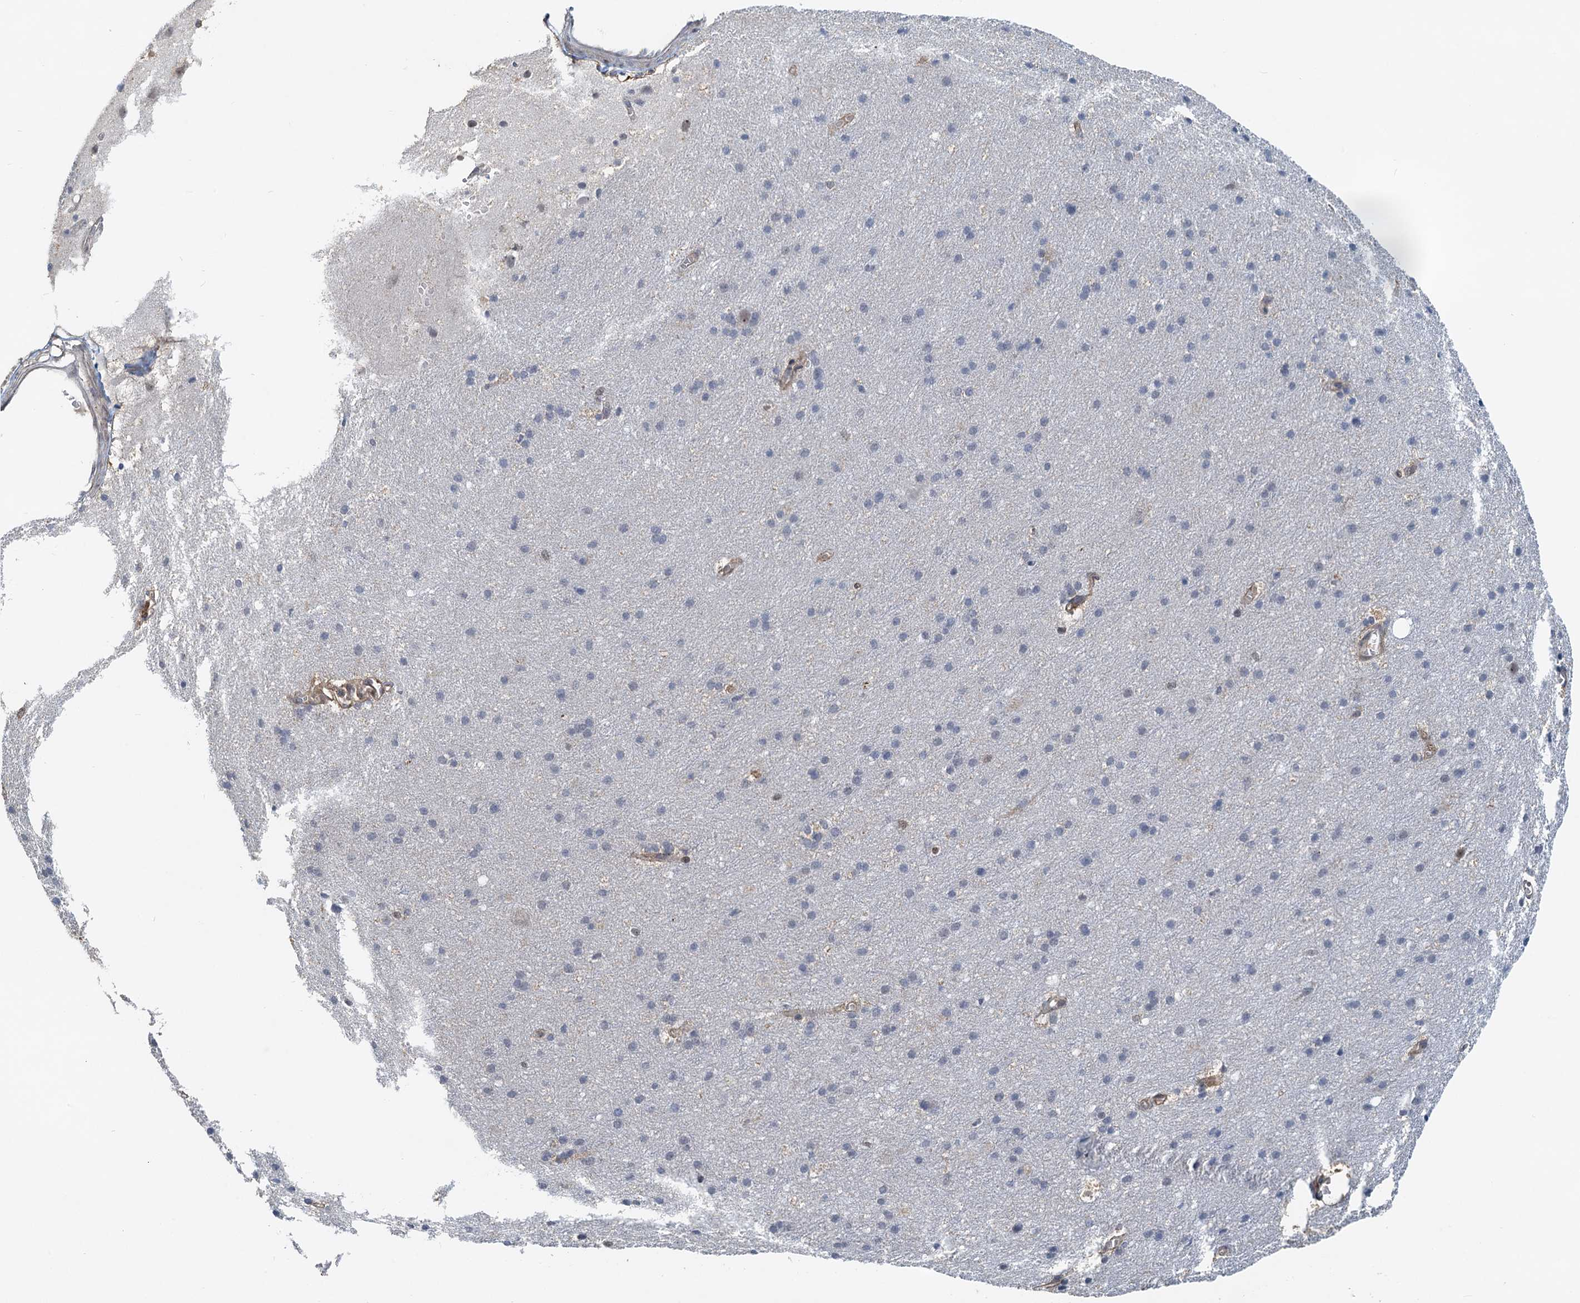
{"staining": {"intensity": "weak", "quantity": "25%-75%", "location": "cytoplasmic/membranous"}, "tissue": "cerebral cortex", "cell_type": "Endothelial cells", "image_type": "normal", "snomed": [{"axis": "morphology", "description": "Normal tissue, NOS"}, {"axis": "topography", "description": "Cerebral cortex"}], "caption": "The photomicrograph reveals a brown stain indicating the presence of a protein in the cytoplasmic/membranous of endothelial cells in cerebral cortex.", "gene": "SPINDOC", "patient": {"sex": "male", "age": 54}}